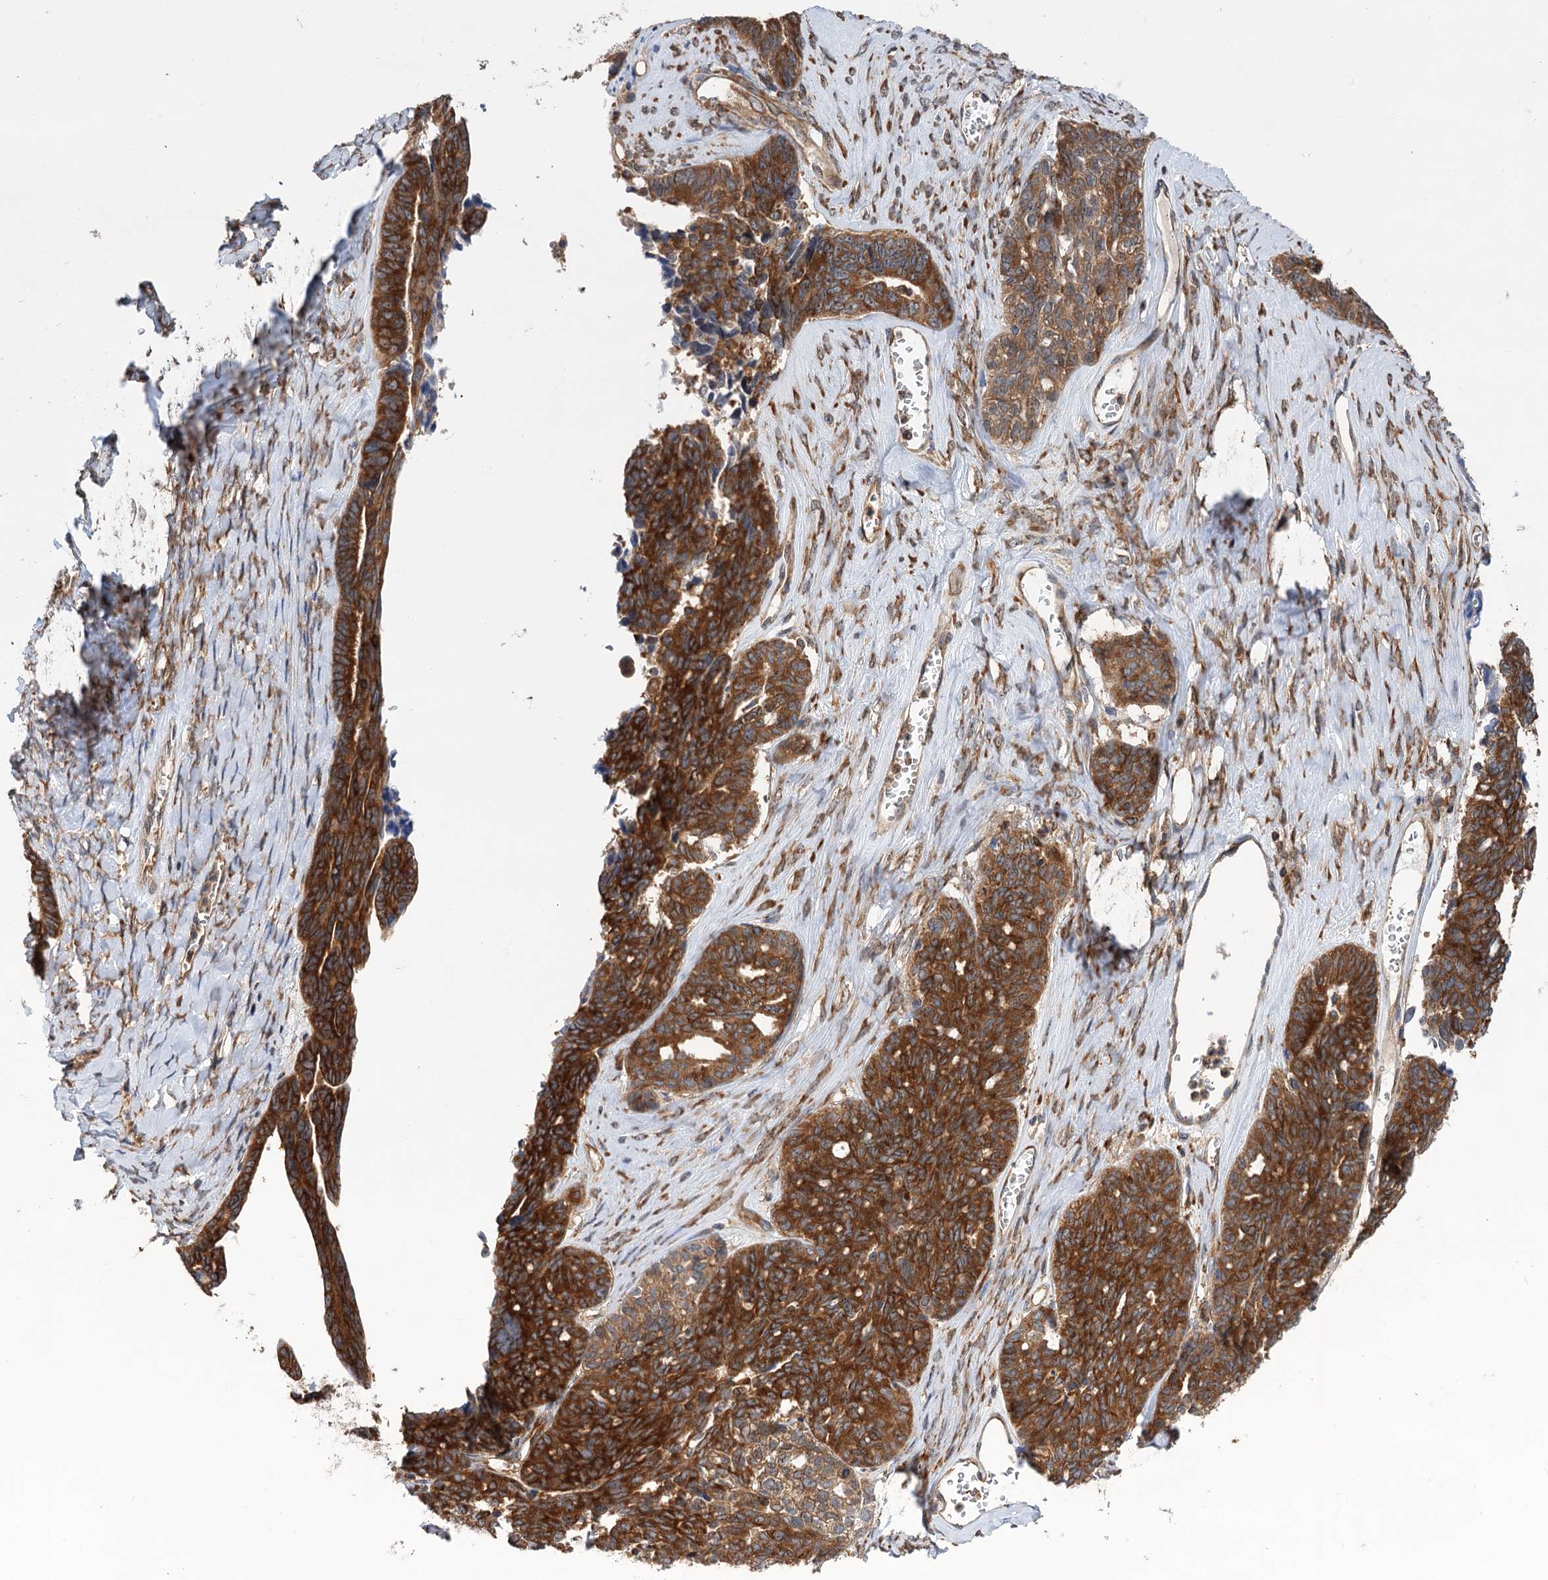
{"staining": {"intensity": "strong", "quantity": ">75%", "location": "cytoplasmic/membranous"}, "tissue": "ovarian cancer", "cell_type": "Tumor cells", "image_type": "cancer", "snomed": [{"axis": "morphology", "description": "Cystadenocarcinoma, serous, NOS"}, {"axis": "topography", "description": "Ovary"}], "caption": "A high amount of strong cytoplasmic/membranous expression is appreciated in about >75% of tumor cells in ovarian cancer tissue. (DAB IHC with brightfield microscopy, high magnification).", "gene": "PACS1", "patient": {"sex": "female", "age": 79}}